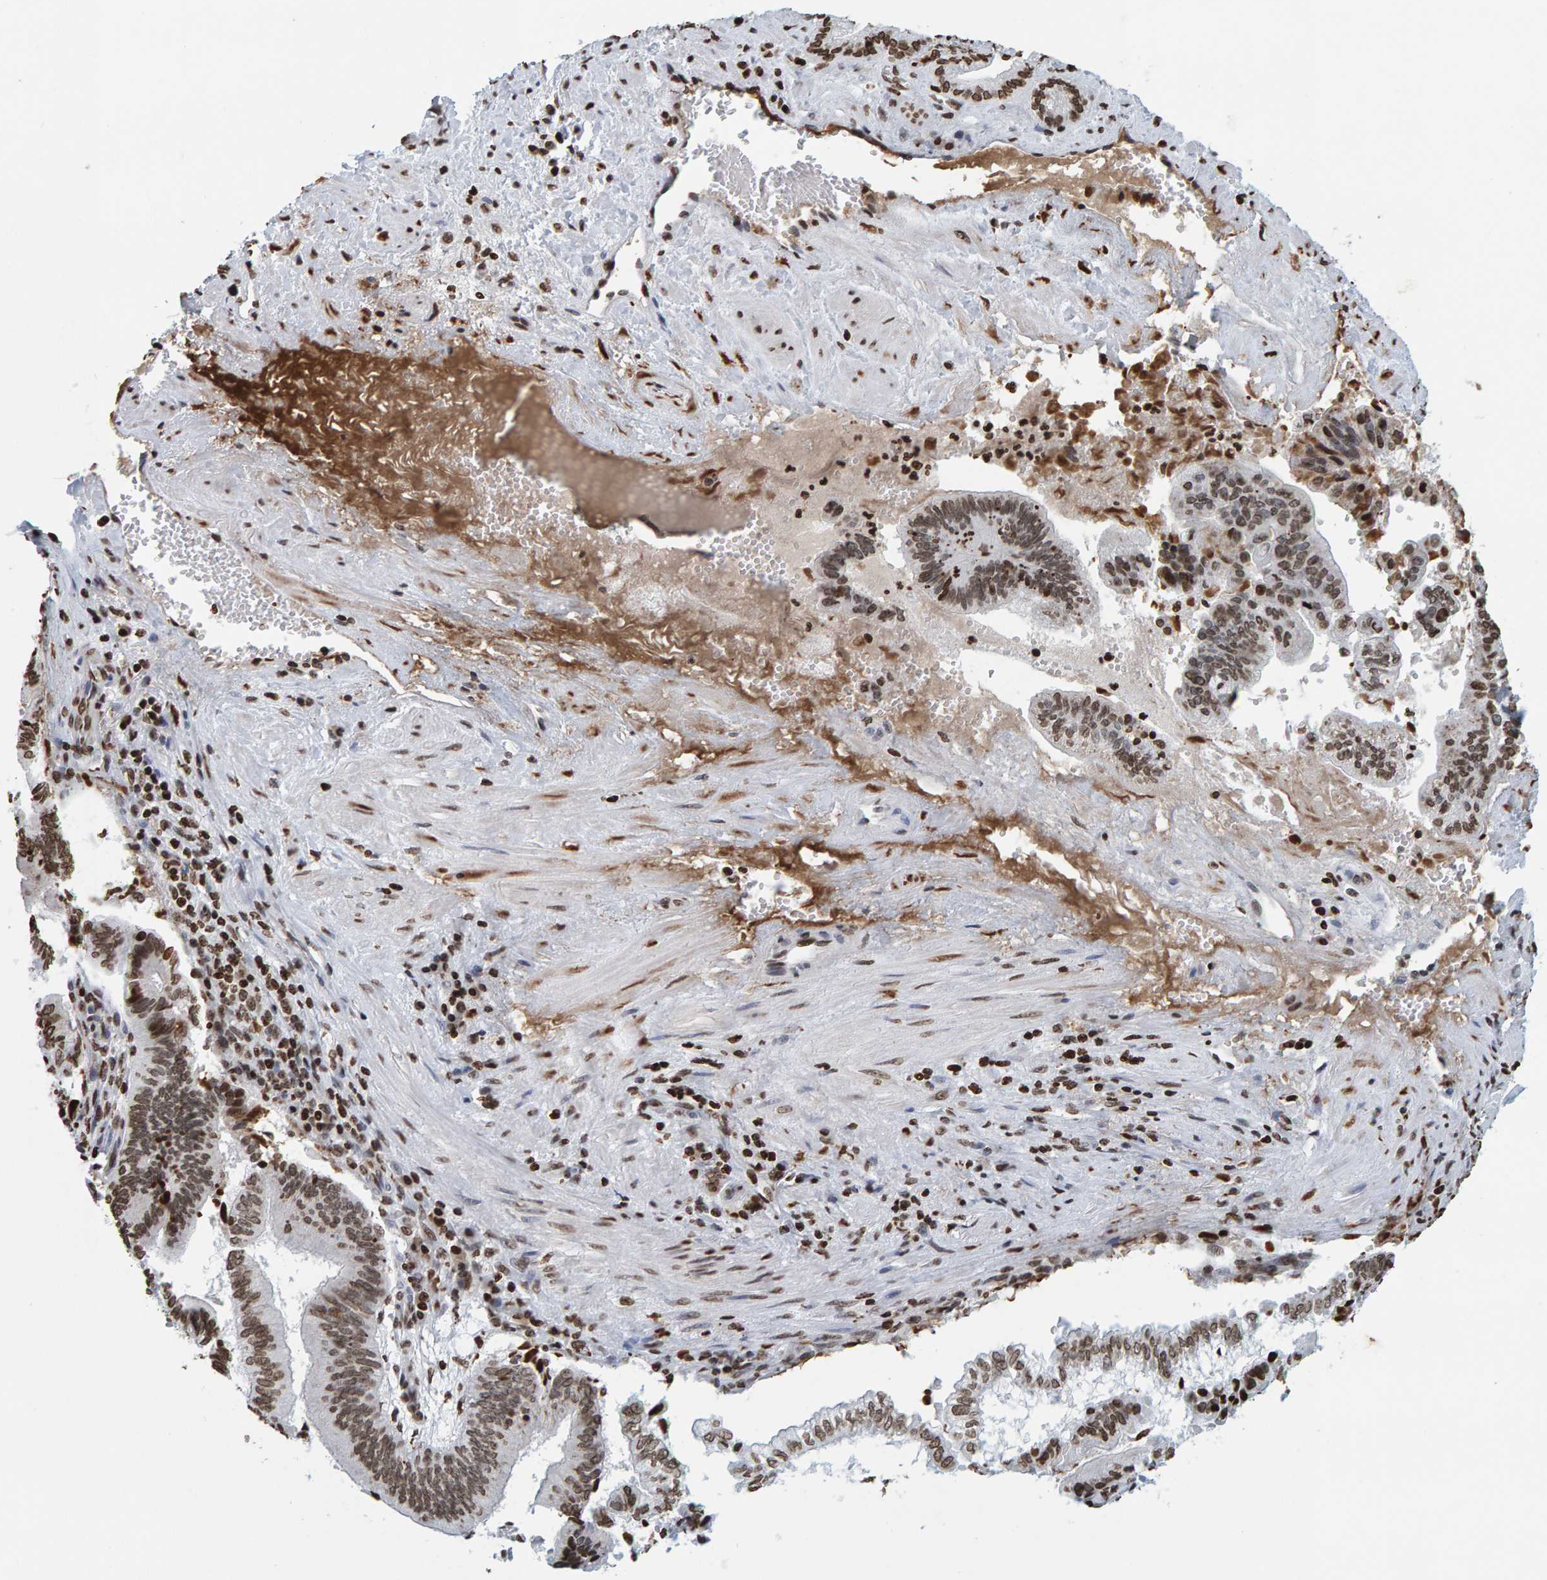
{"staining": {"intensity": "strong", "quantity": ">75%", "location": "nuclear"}, "tissue": "pancreatic cancer", "cell_type": "Tumor cells", "image_type": "cancer", "snomed": [{"axis": "morphology", "description": "Adenocarcinoma, NOS"}, {"axis": "topography", "description": "Pancreas"}], "caption": "Strong nuclear staining is appreciated in about >75% of tumor cells in pancreatic cancer (adenocarcinoma).", "gene": "BRF2", "patient": {"sex": "male", "age": 82}}